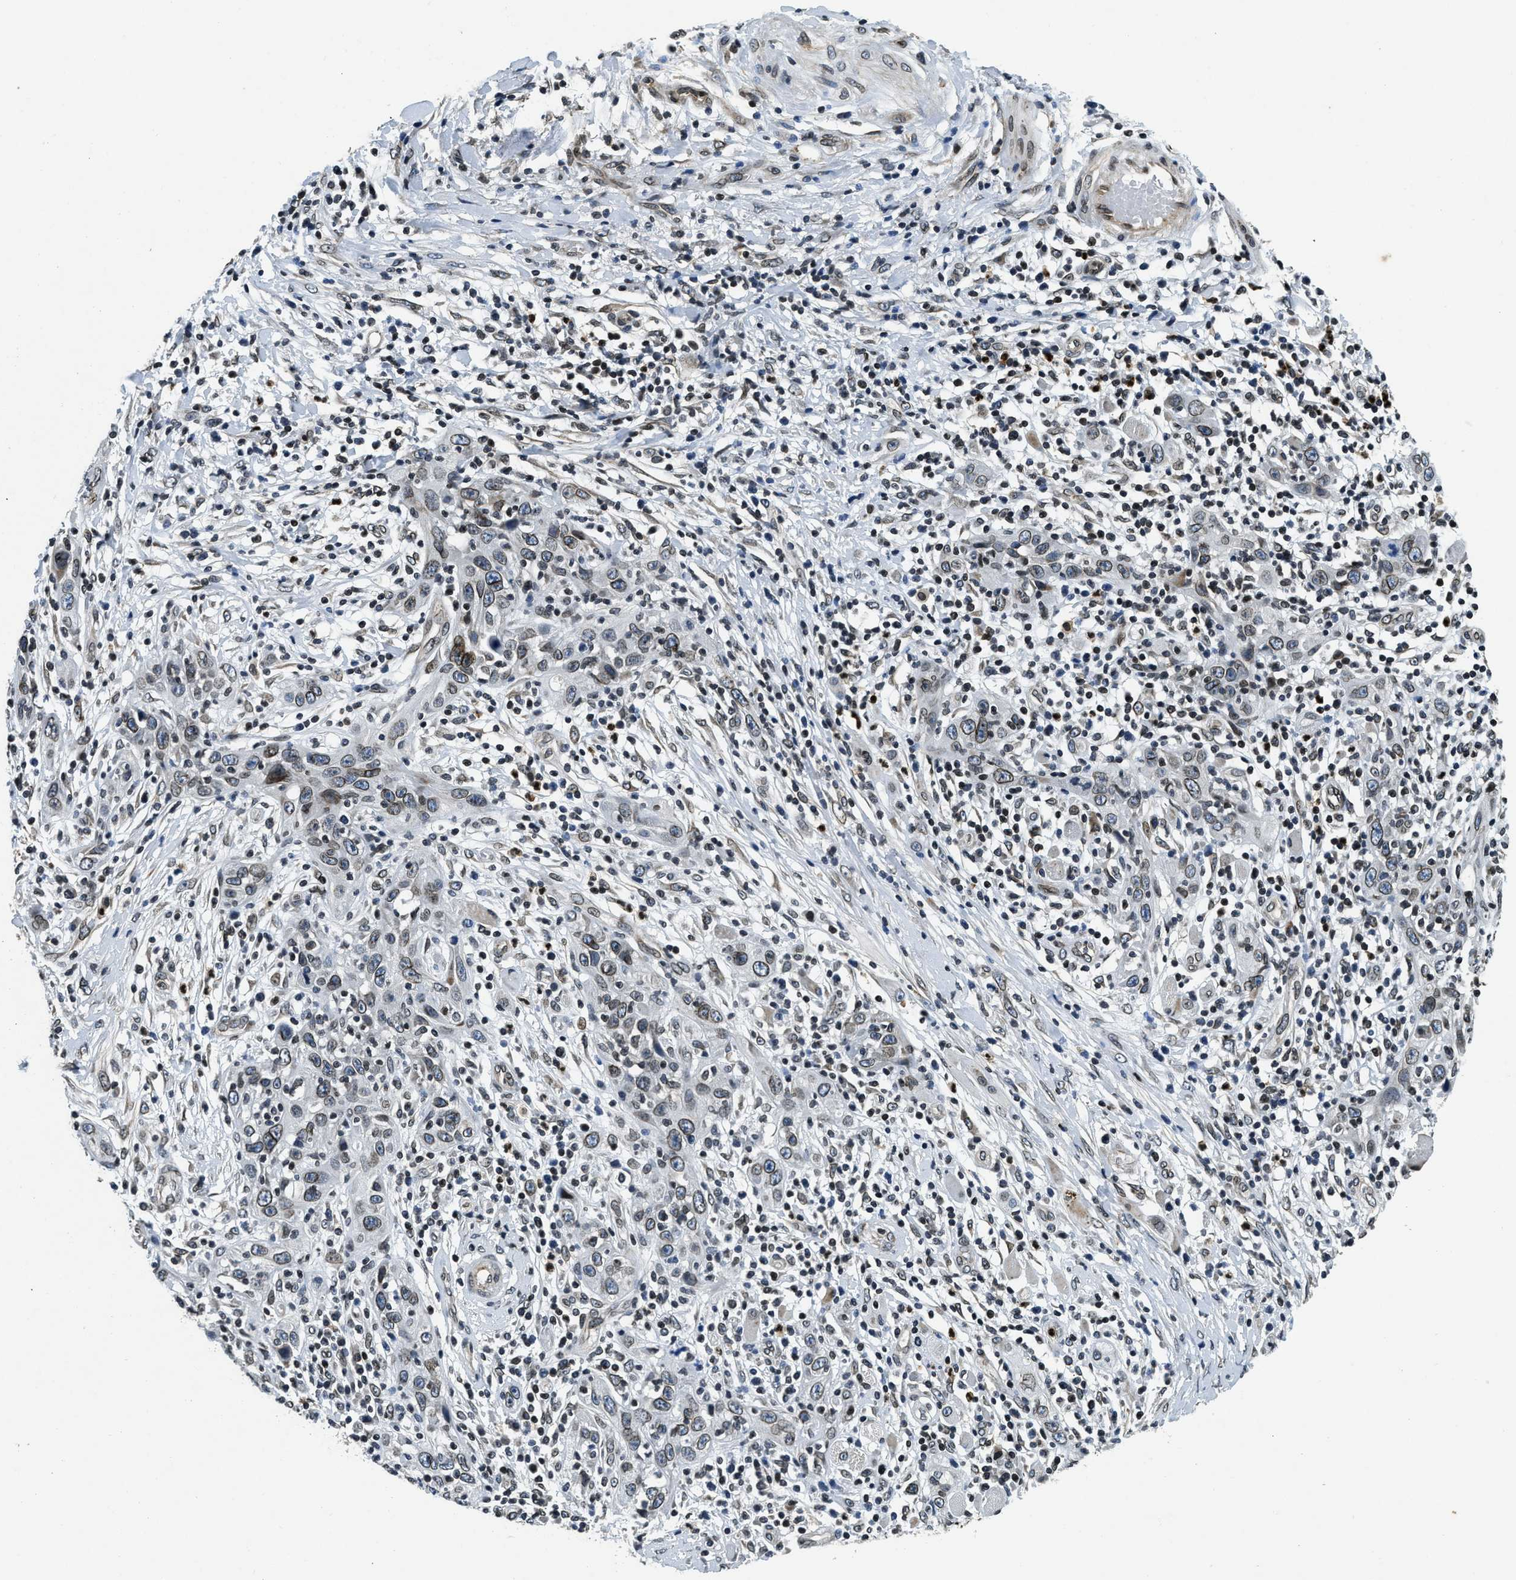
{"staining": {"intensity": "weak", "quantity": "25%-75%", "location": "cytoplasmic/membranous,nuclear"}, "tissue": "skin cancer", "cell_type": "Tumor cells", "image_type": "cancer", "snomed": [{"axis": "morphology", "description": "Squamous cell carcinoma, NOS"}, {"axis": "topography", "description": "Skin"}], "caption": "IHC image of neoplastic tissue: human squamous cell carcinoma (skin) stained using immunohistochemistry (IHC) exhibits low levels of weak protein expression localized specifically in the cytoplasmic/membranous and nuclear of tumor cells, appearing as a cytoplasmic/membranous and nuclear brown color.", "gene": "ZC3HC1", "patient": {"sex": "female", "age": 88}}